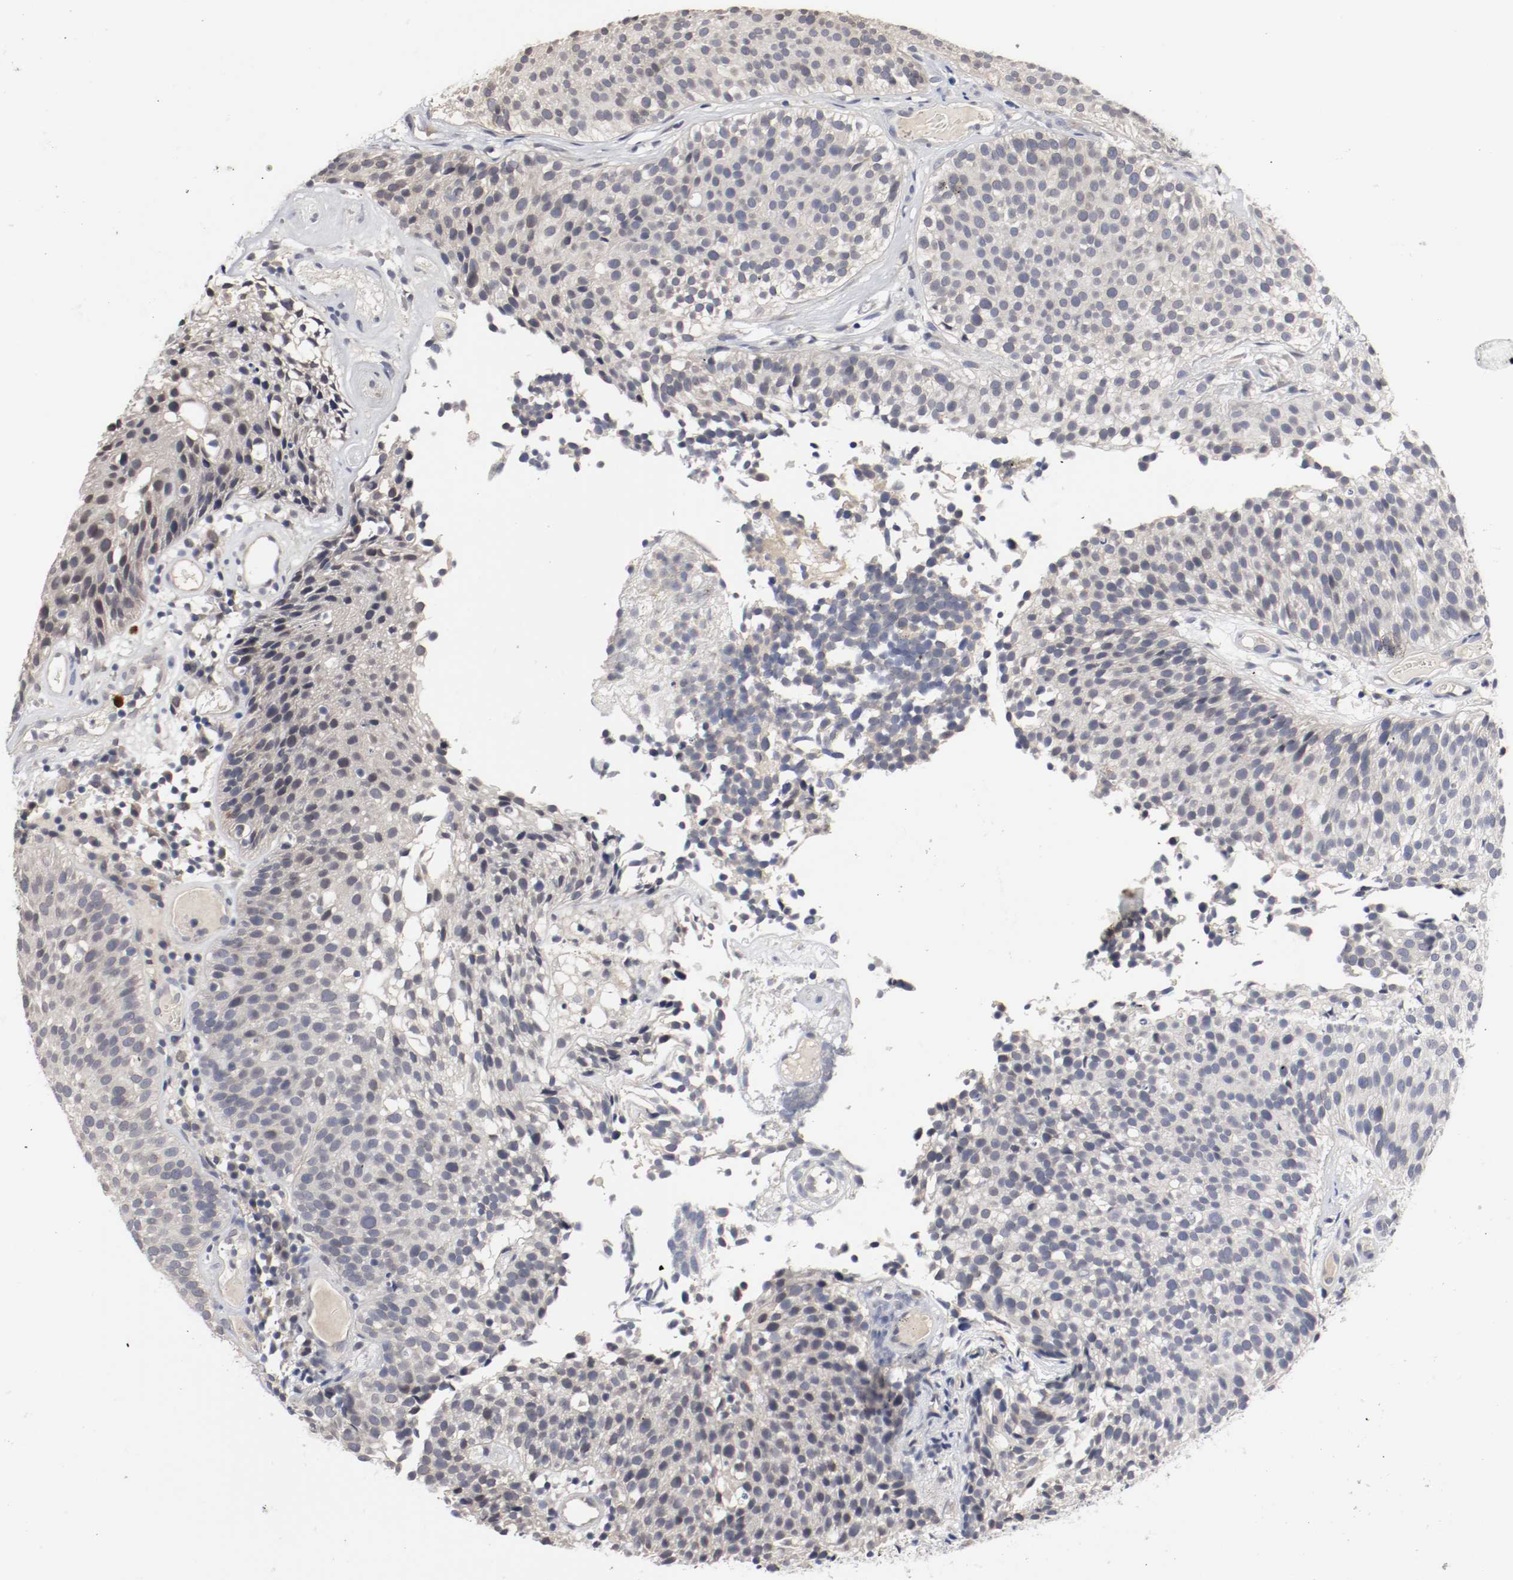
{"staining": {"intensity": "negative", "quantity": "none", "location": "none"}, "tissue": "urothelial cancer", "cell_type": "Tumor cells", "image_type": "cancer", "snomed": [{"axis": "morphology", "description": "Urothelial carcinoma, Low grade"}, {"axis": "topography", "description": "Urinary bladder"}], "caption": "Immunohistochemistry (IHC) of human urothelial cancer displays no expression in tumor cells.", "gene": "CEBPE", "patient": {"sex": "male", "age": 85}}